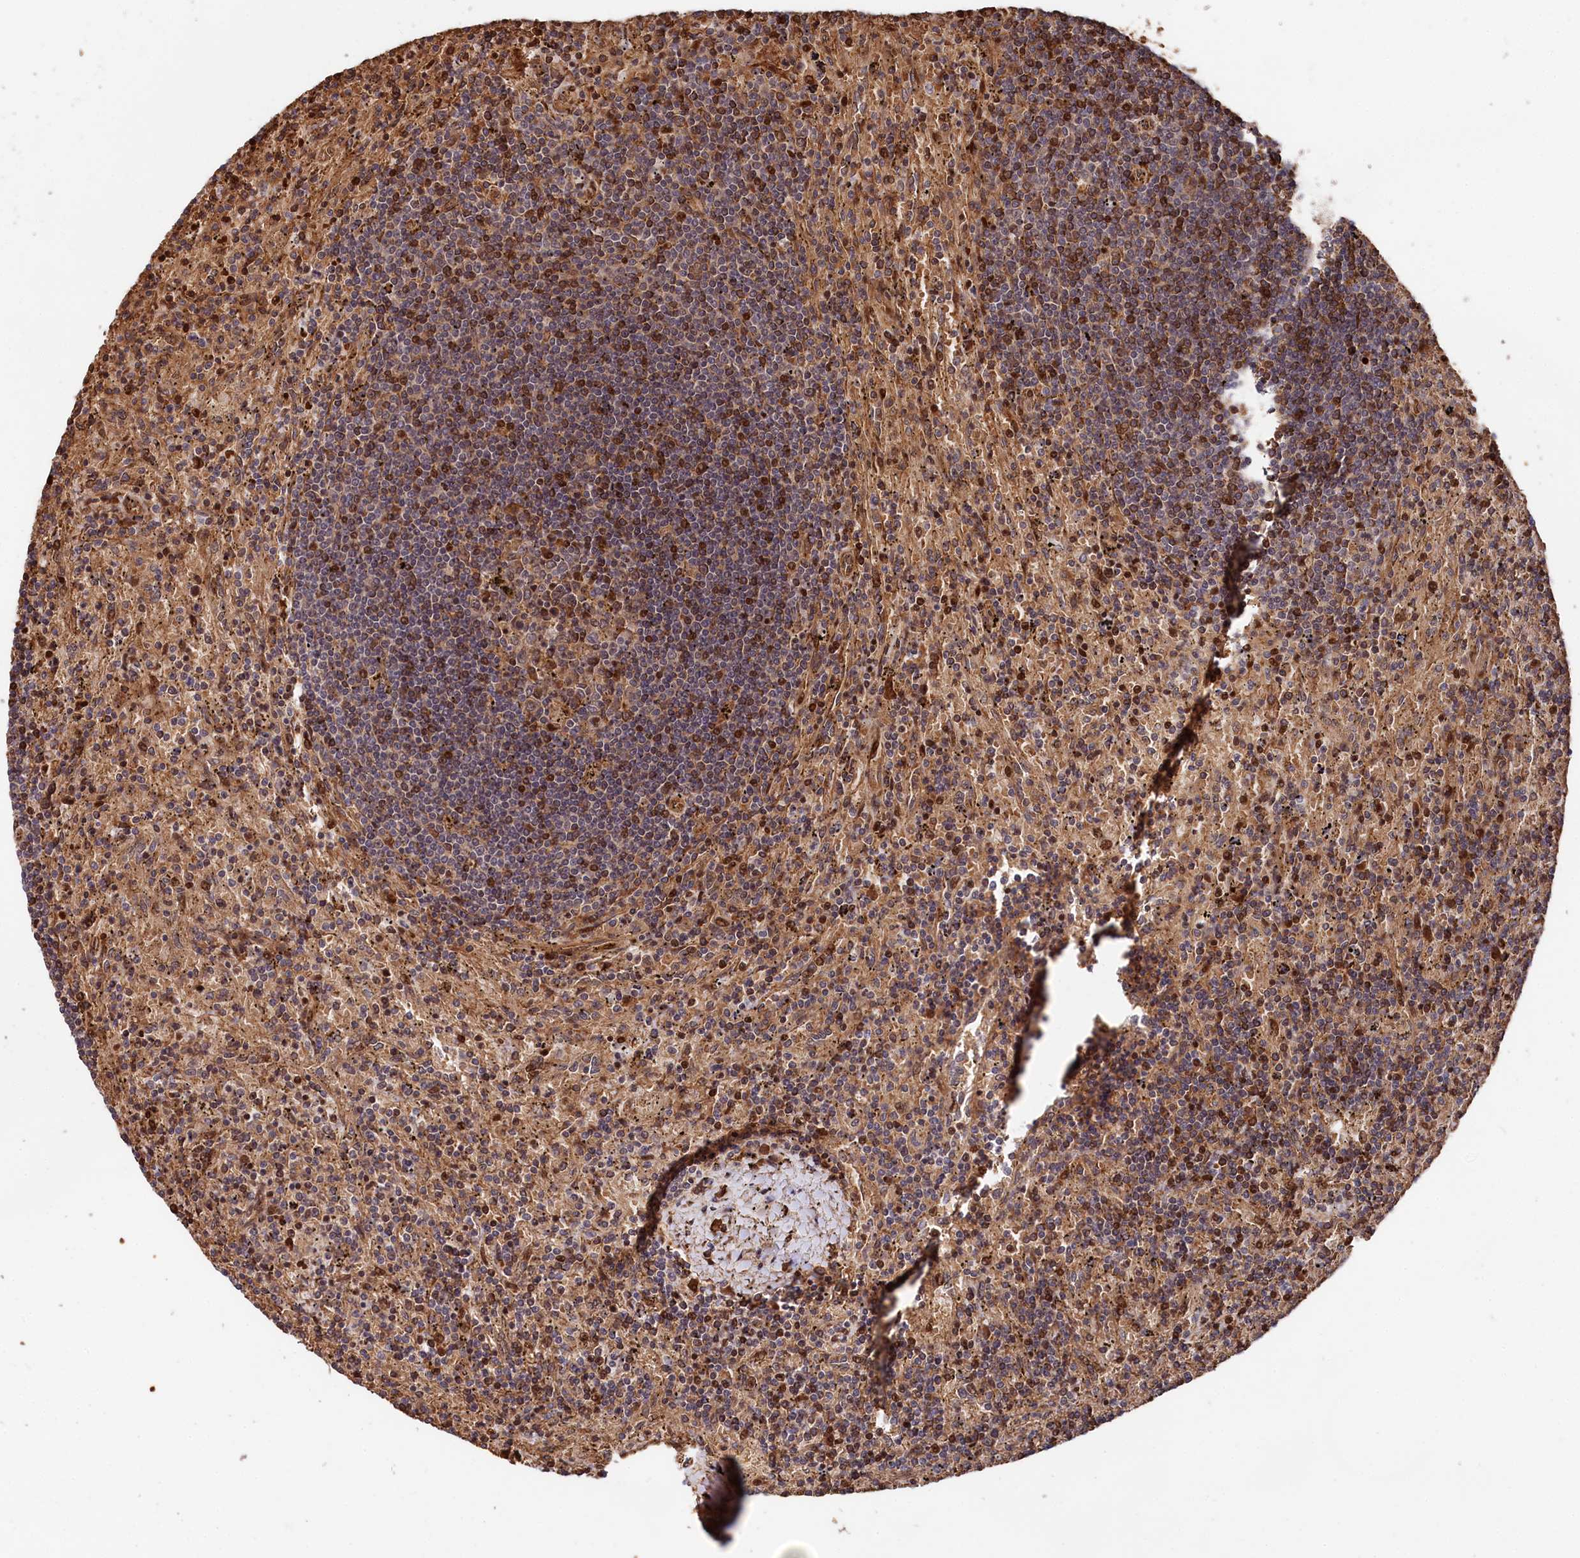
{"staining": {"intensity": "moderate", "quantity": "<25%", "location": "cytoplasmic/membranous,nuclear"}, "tissue": "lymphoma", "cell_type": "Tumor cells", "image_type": "cancer", "snomed": [{"axis": "morphology", "description": "Malignant lymphoma, non-Hodgkin's type, Low grade"}, {"axis": "topography", "description": "Spleen"}], "caption": "Lymphoma tissue exhibits moderate cytoplasmic/membranous and nuclear staining in approximately <25% of tumor cells, visualized by immunohistochemistry.", "gene": "TNKS1BP1", "patient": {"sex": "male", "age": 76}}